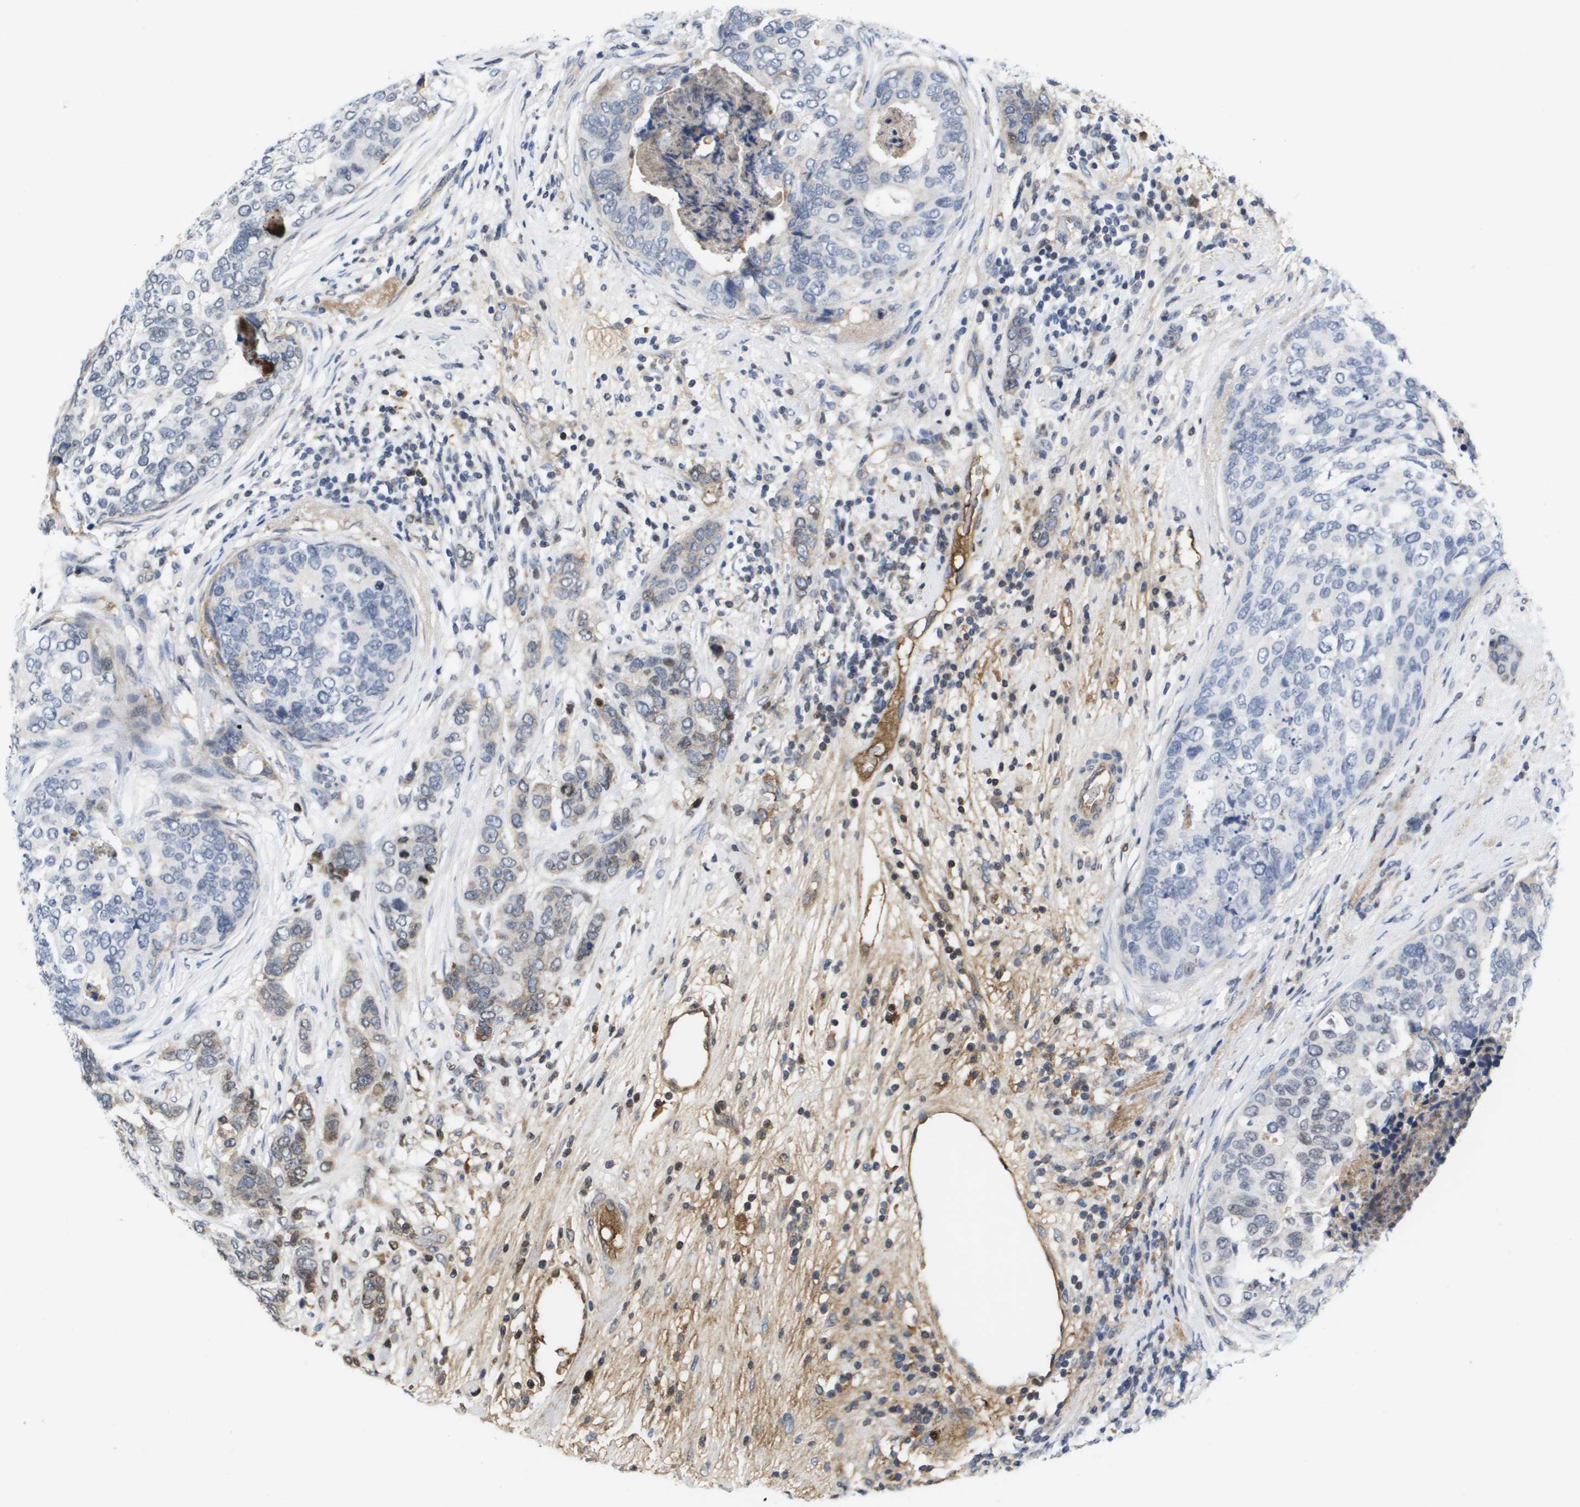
{"staining": {"intensity": "weak", "quantity": "<25%", "location": "cytoplasmic/membranous"}, "tissue": "breast cancer", "cell_type": "Tumor cells", "image_type": "cancer", "snomed": [{"axis": "morphology", "description": "Lobular carcinoma"}, {"axis": "topography", "description": "Breast"}], "caption": "DAB (3,3'-diaminobenzidine) immunohistochemical staining of lobular carcinoma (breast) demonstrates no significant expression in tumor cells. (DAB IHC visualized using brightfield microscopy, high magnification).", "gene": "SERPINC1", "patient": {"sex": "female", "age": 59}}